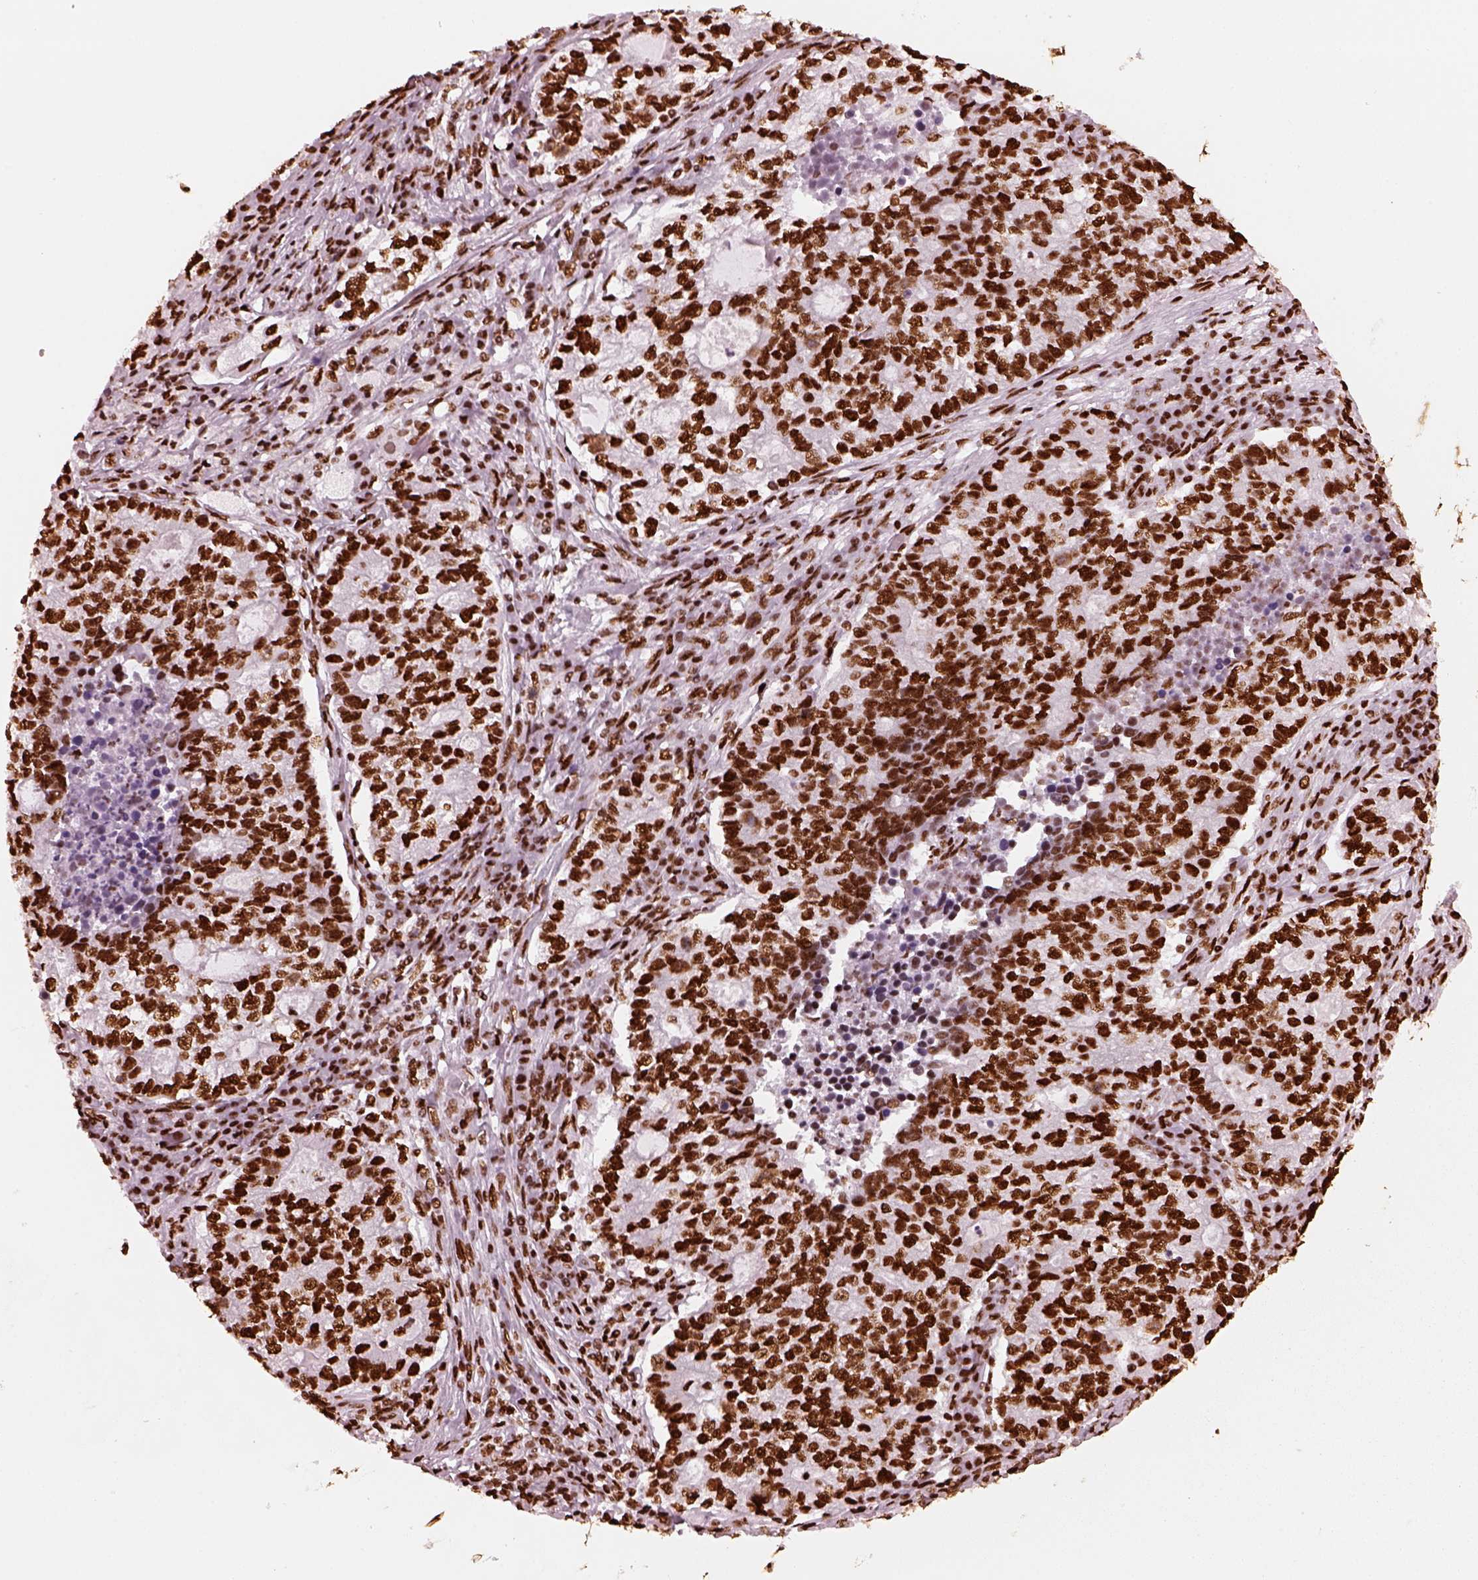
{"staining": {"intensity": "strong", "quantity": ">75%", "location": "nuclear"}, "tissue": "lung cancer", "cell_type": "Tumor cells", "image_type": "cancer", "snomed": [{"axis": "morphology", "description": "Adenocarcinoma, NOS"}, {"axis": "topography", "description": "Lung"}], "caption": "Immunohistochemical staining of adenocarcinoma (lung) reveals high levels of strong nuclear protein expression in about >75% of tumor cells.", "gene": "CBFA2T3", "patient": {"sex": "male", "age": 57}}